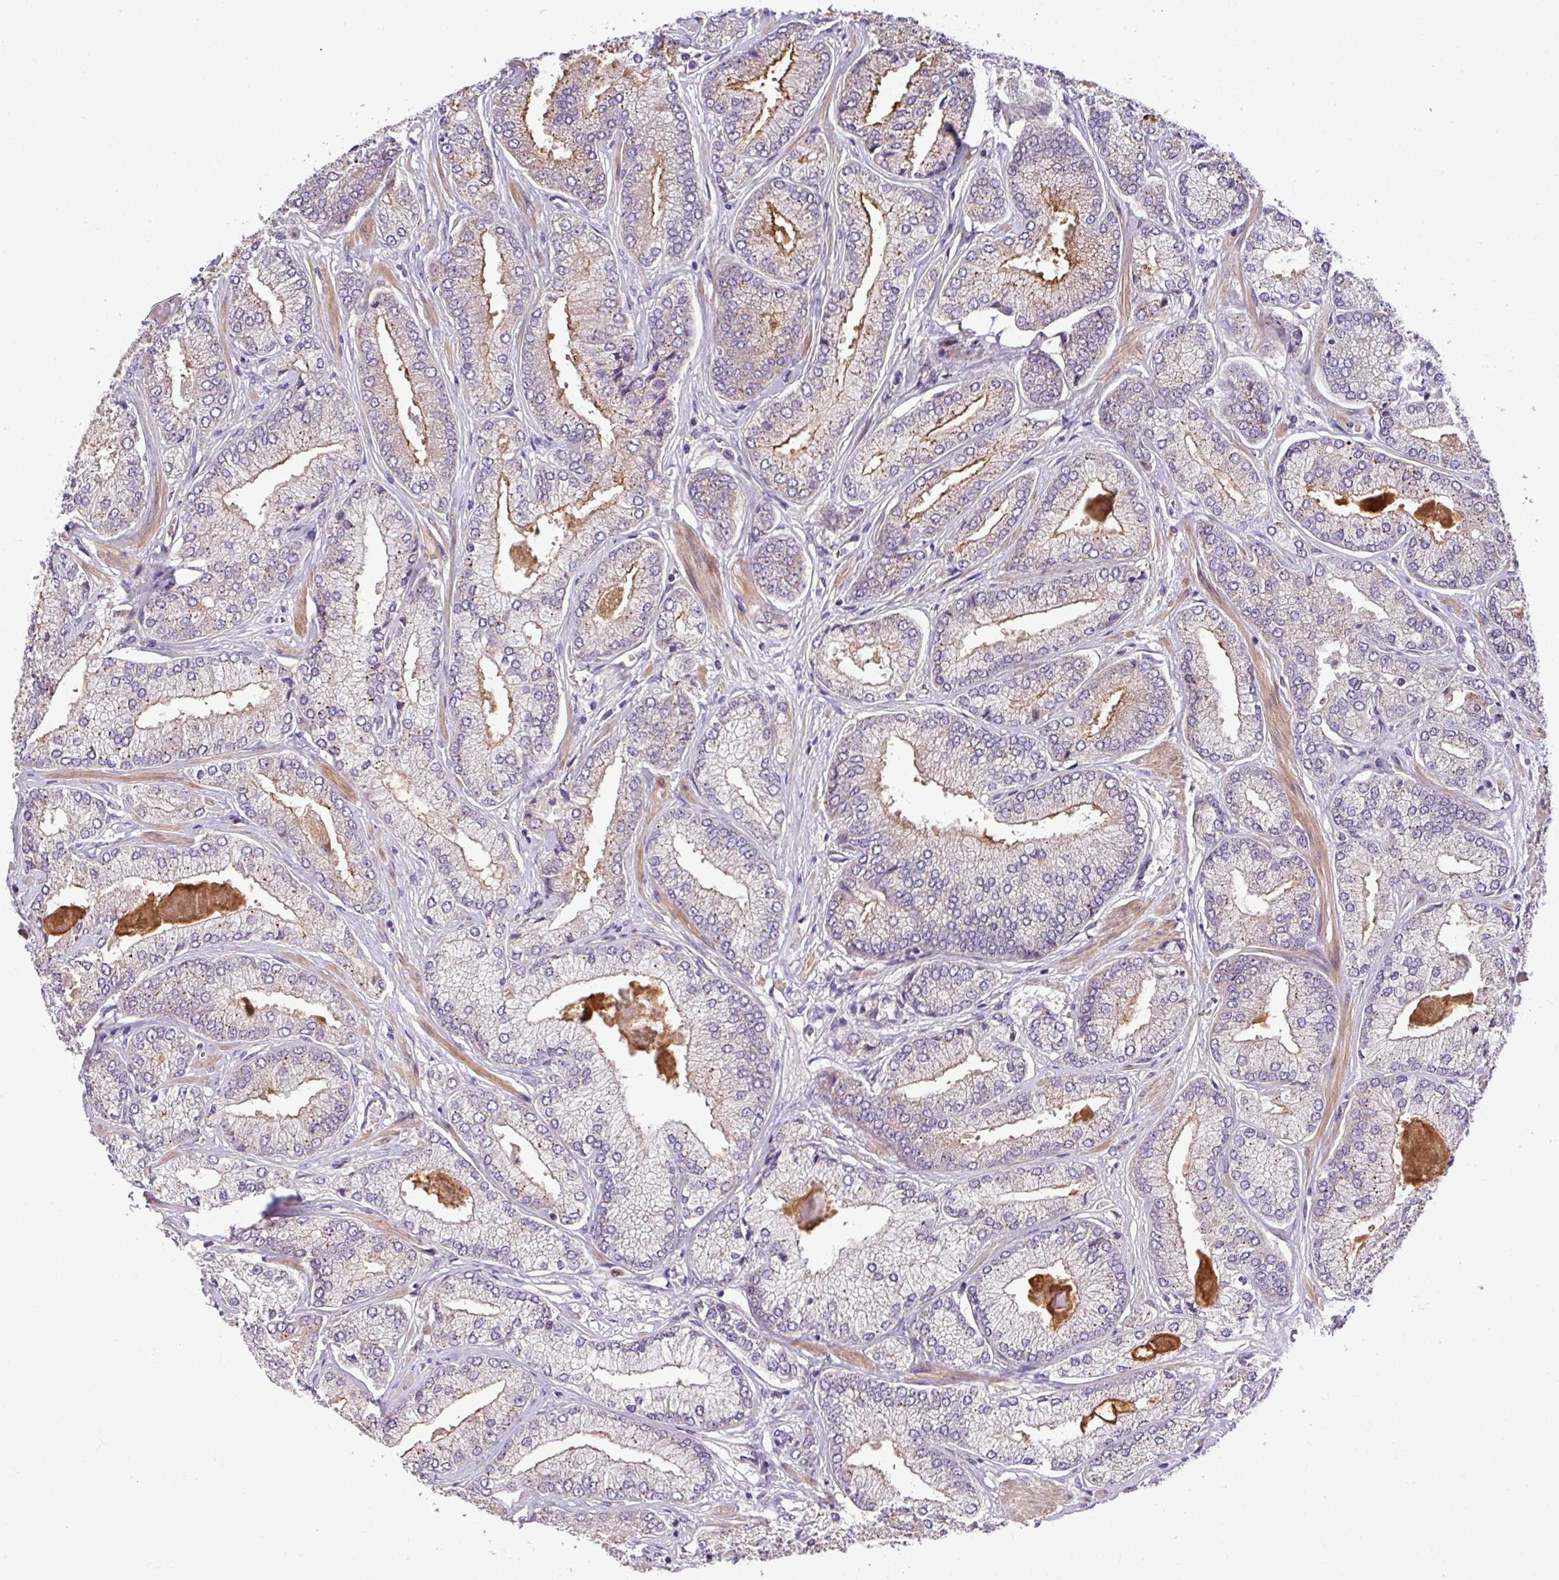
{"staining": {"intensity": "moderate", "quantity": "25%-75%", "location": "cytoplasmic/membranous"}, "tissue": "prostate cancer", "cell_type": "Tumor cells", "image_type": "cancer", "snomed": [{"axis": "morphology", "description": "Adenocarcinoma, High grade"}, {"axis": "topography", "description": "Prostate"}], "caption": "Protein staining demonstrates moderate cytoplasmic/membranous positivity in about 25%-75% of tumor cells in prostate cancer.", "gene": "PAPLN", "patient": {"sex": "male", "age": 68}}